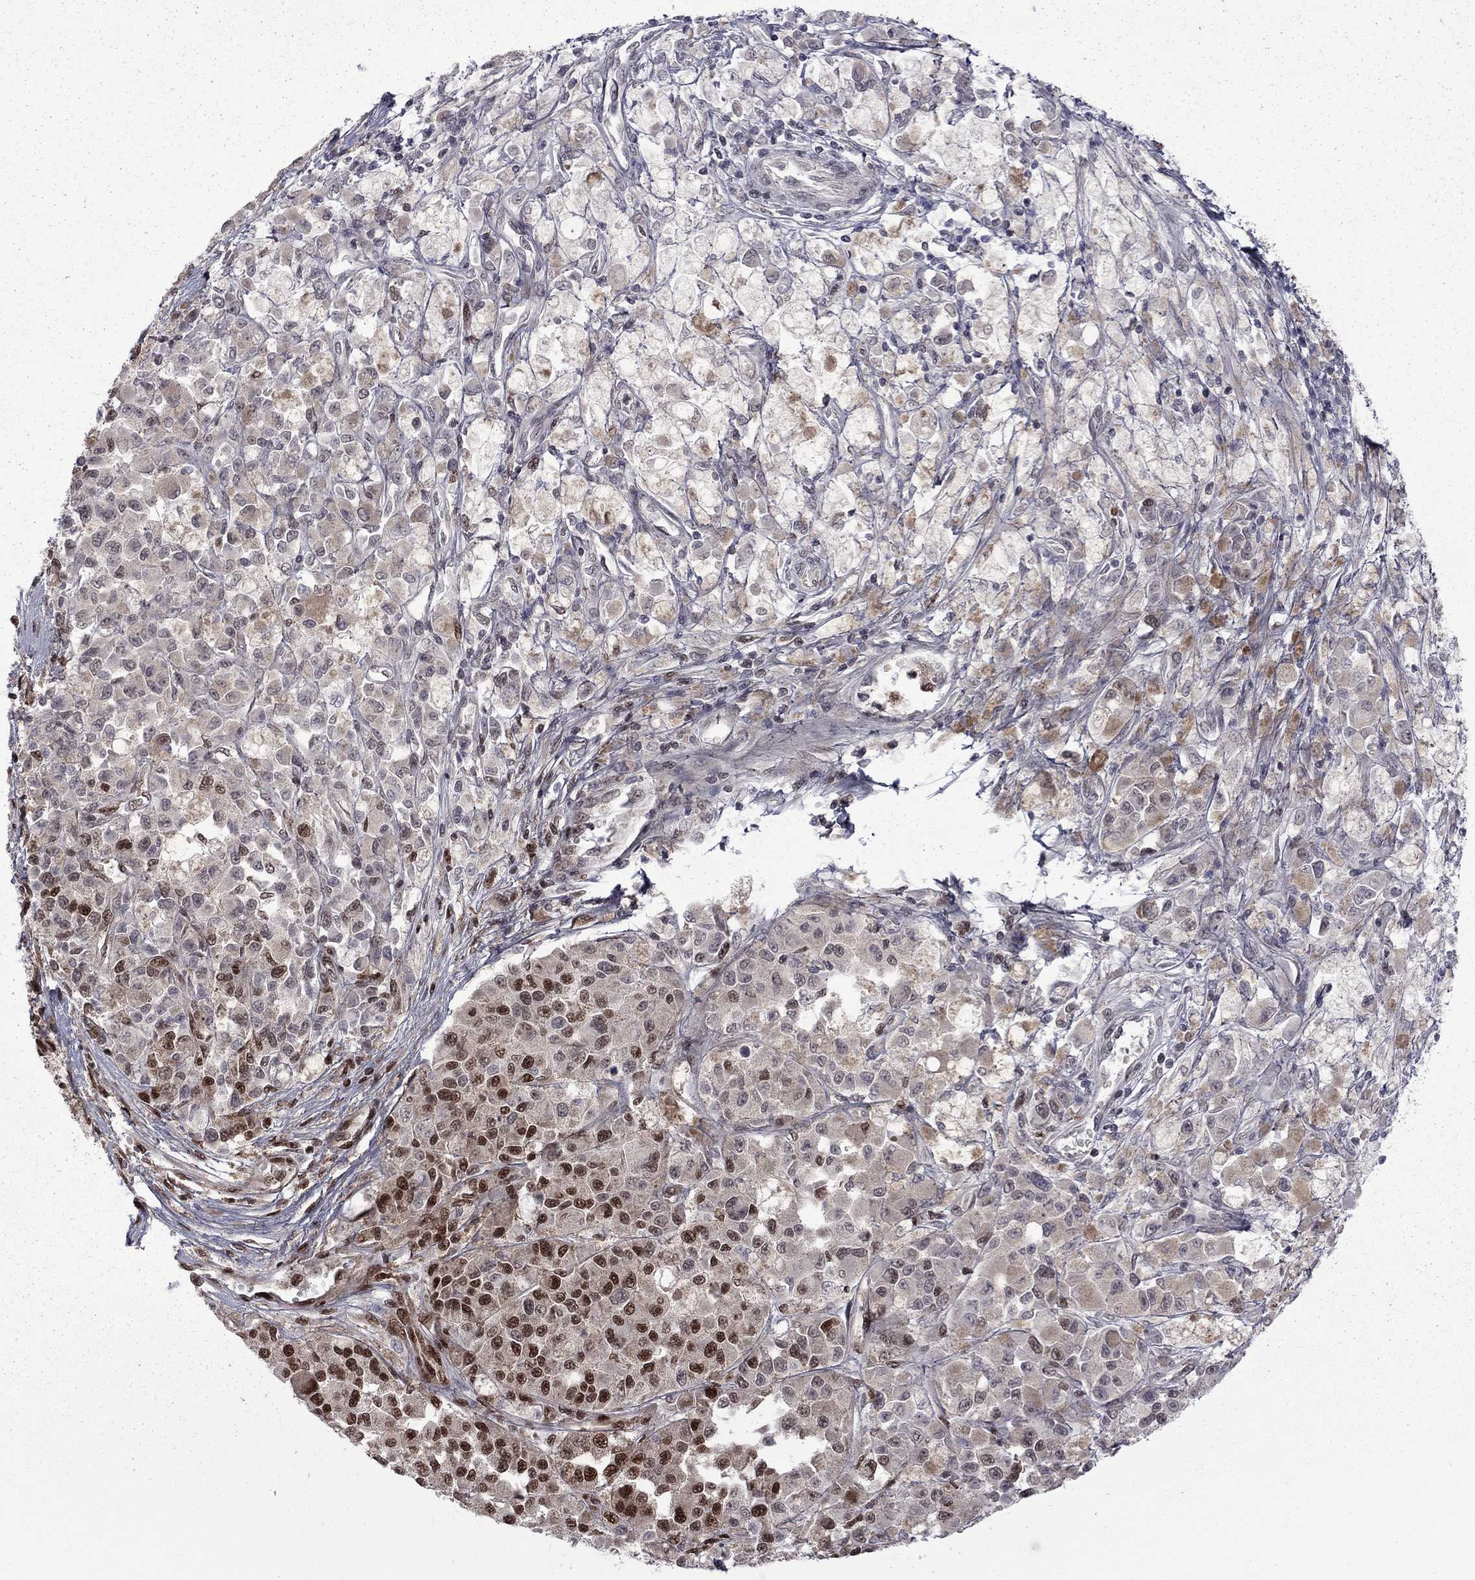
{"staining": {"intensity": "strong", "quantity": ">75%", "location": "nuclear"}, "tissue": "melanoma", "cell_type": "Tumor cells", "image_type": "cancer", "snomed": [{"axis": "morphology", "description": "Malignant melanoma, NOS"}, {"axis": "topography", "description": "Skin"}], "caption": "Melanoma tissue reveals strong nuclear expression in about >75% of tumor cells The protein of interest is stained brown, and the nuclei are stained in blue (DAB IHC with brightfield microscopy, high magnification).", "gene": "MED25", "patient": {"sex": "female", "age": 58}}